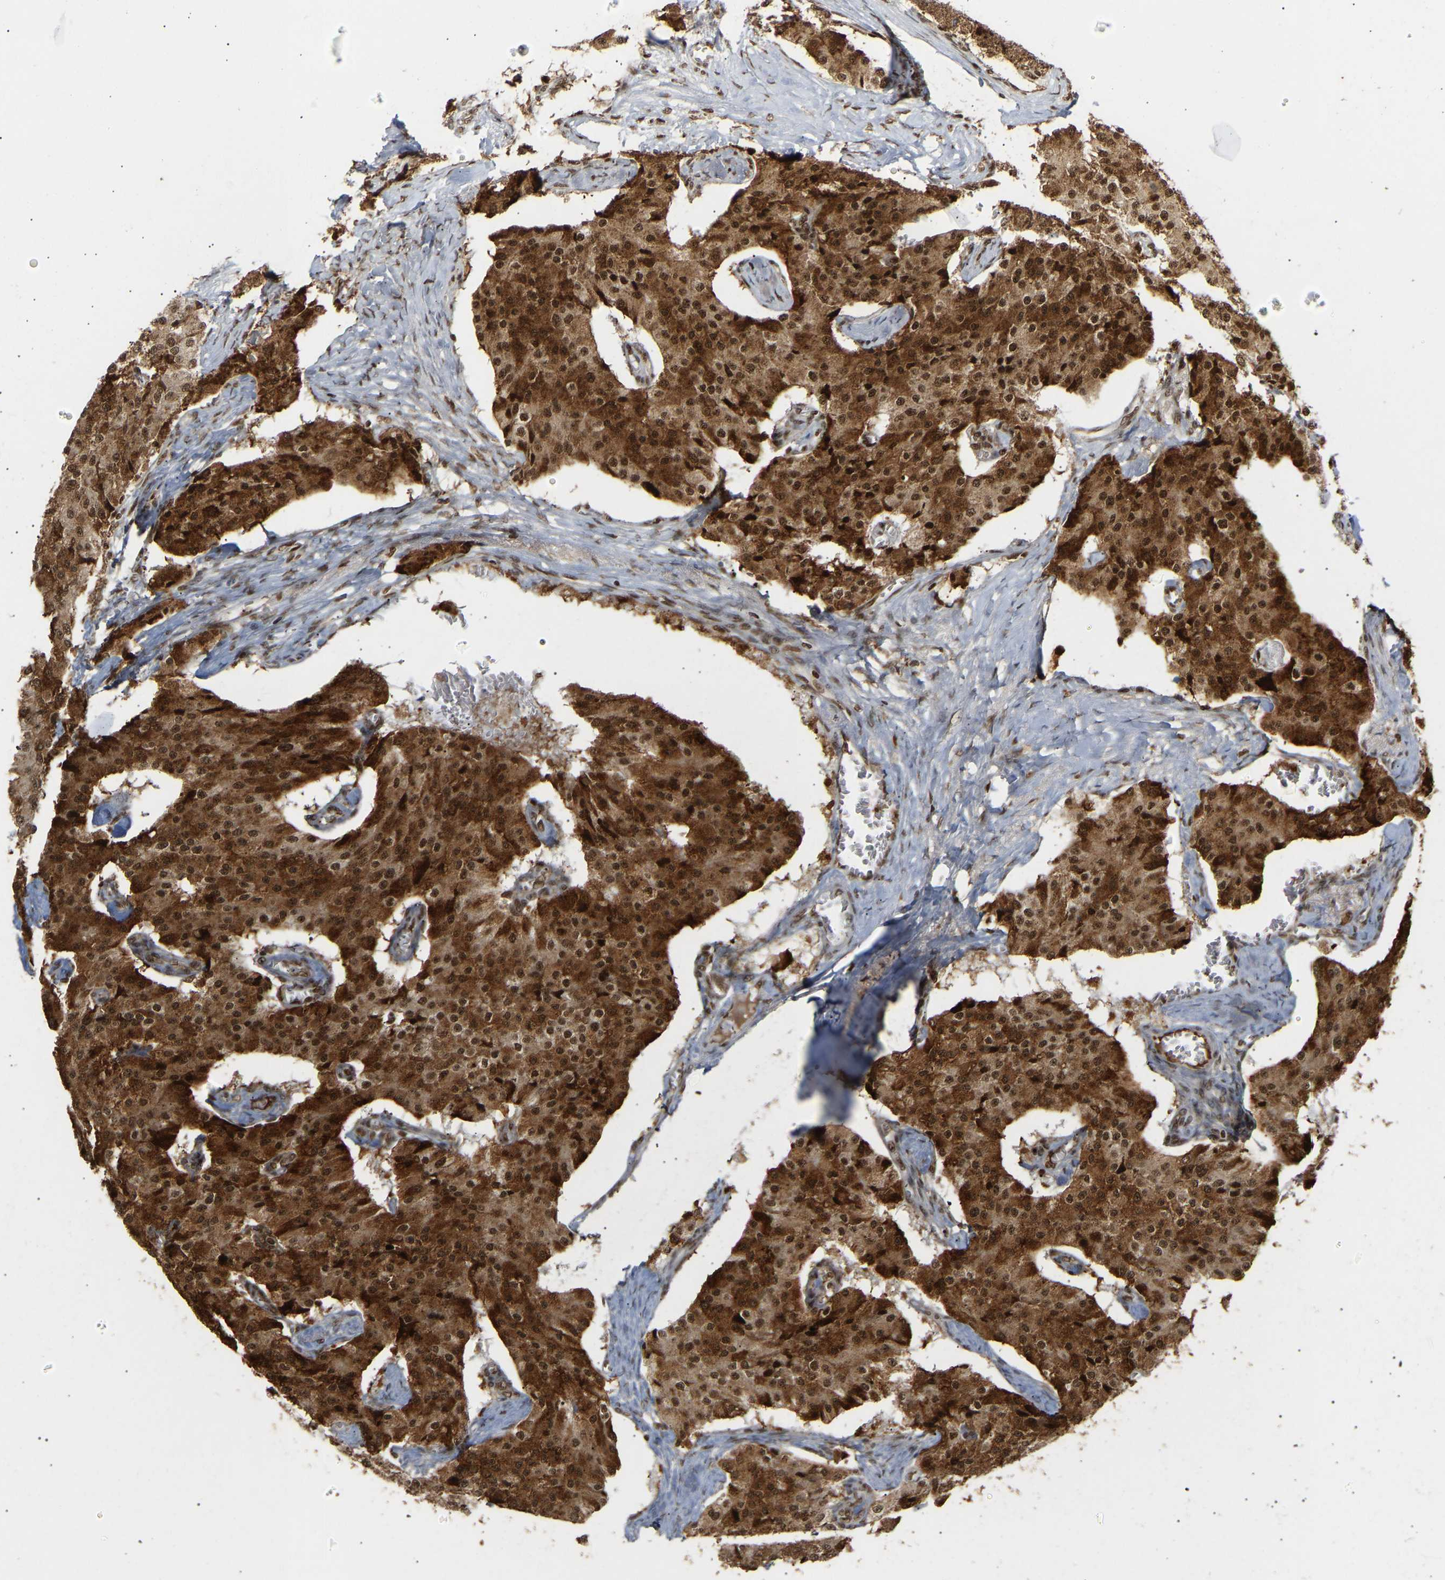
{"staining": {"intensity": "strong", "quantity": ">75%", "location": "cytoplasmic/membranous,nuclear"}, "tissue": "carcinoid", "cell_type": "Tumor cells", "image_type": "cancer", "snomed": [{"axis": "morphology", "description": "Carcinoid, malignant, NOS"}, {"axis": "topography", "description": "Colon"}], "caption": "Immunohistochemistry photomicrograph of human carcinoid stained for a protein (brown), which reveals high levels of strong cytoplasmic/membranous and nuclear staining in about >75% of tumor cells.", "gene": "ALYREF", "patient": {"sex": "female", "age": 52}}